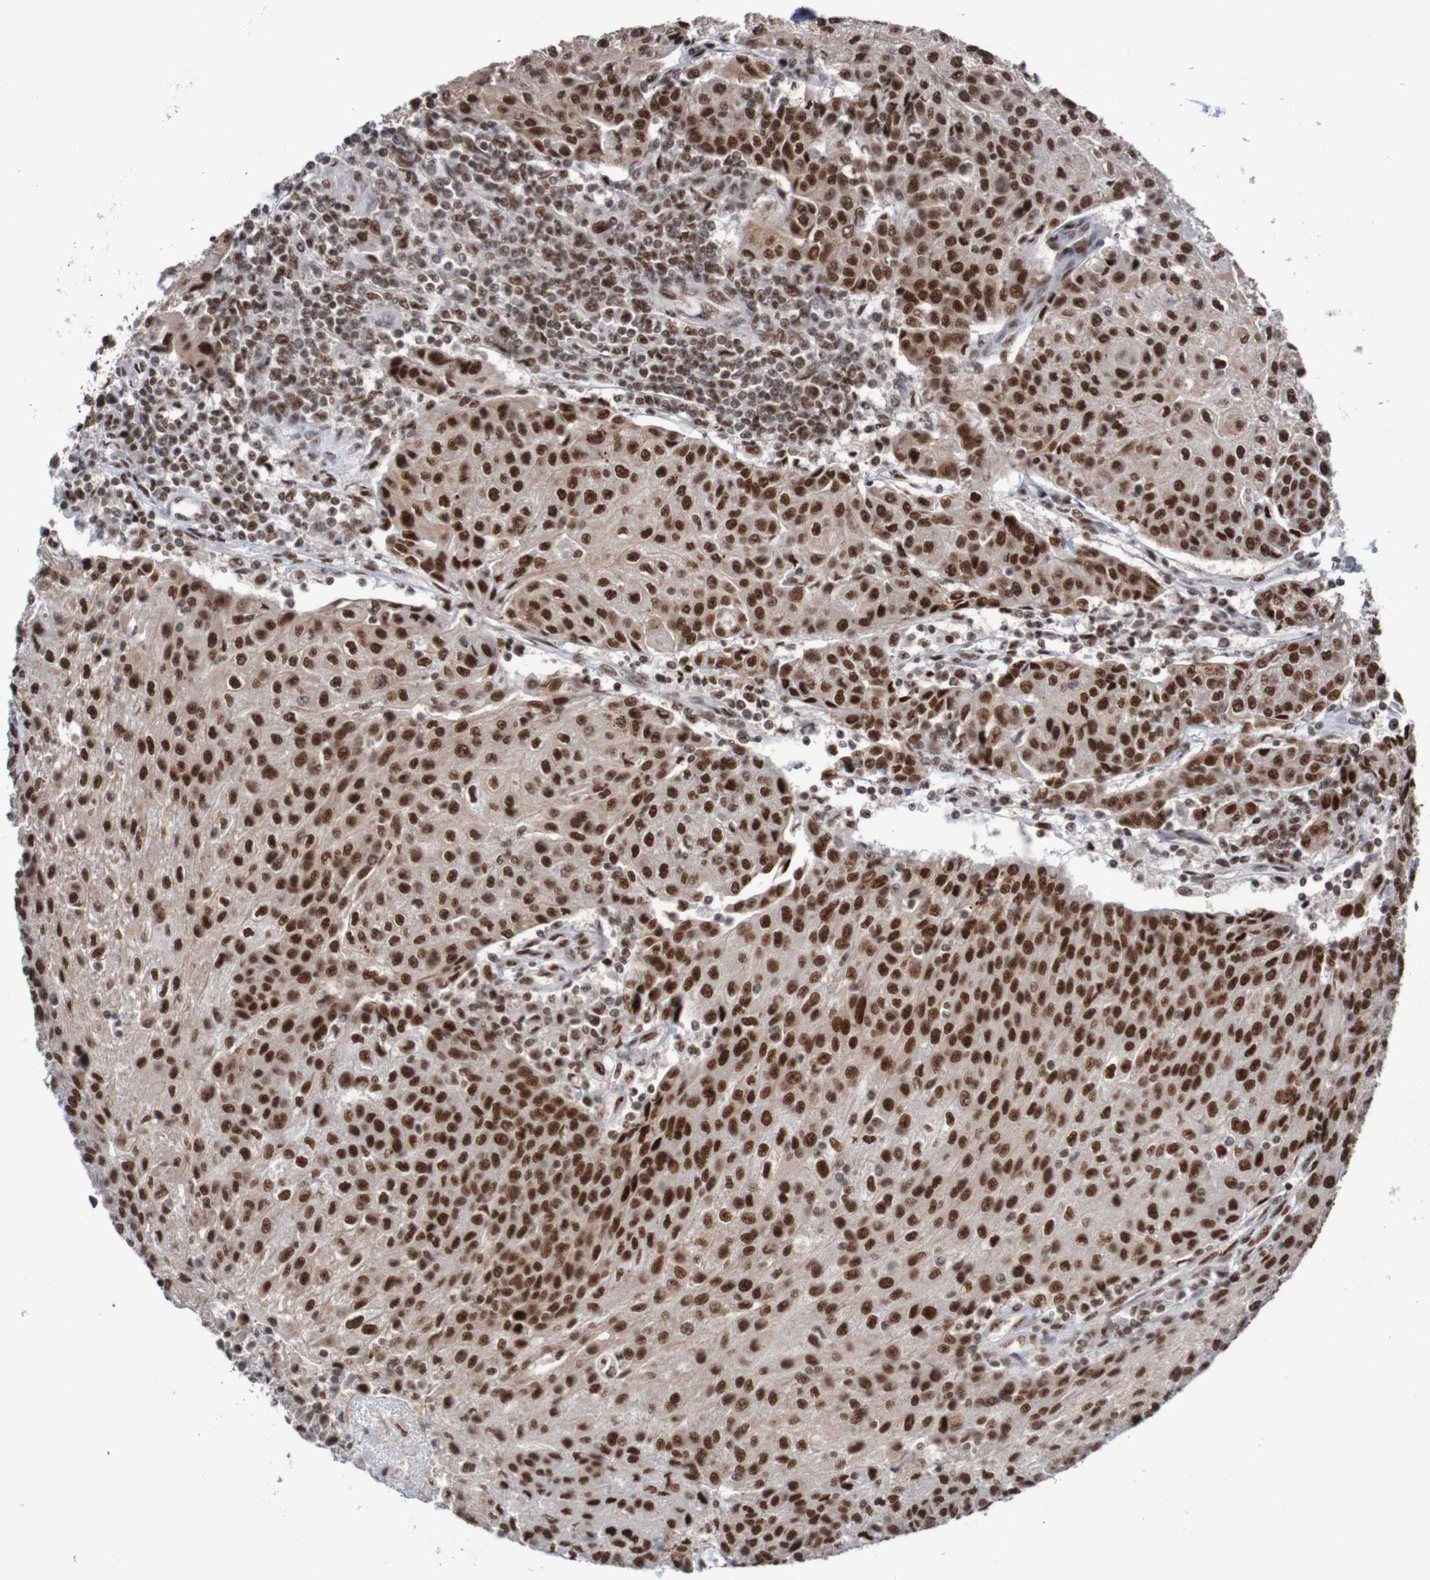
{"staining": {"intensity": "strong", "quantity": ">75%", "location": "nuclear"}, "tissue": "urothelial cancer", "cell_type": "Tumor cells", "image_type": "cancer", "snomed": [{"axis": "morphology", "description": "Urothelial carcinoma, High grade"}, {"axis": "topography", "description": "Urinary bladder"}], "caption": "This is an image of immunohistochemistry (IHC) staining of urothelial cancer, which shows strong positivity in the nuclear of tumor cells.", "gene": "CDC5L", "patient": {"sex": "female", "age": 85}}